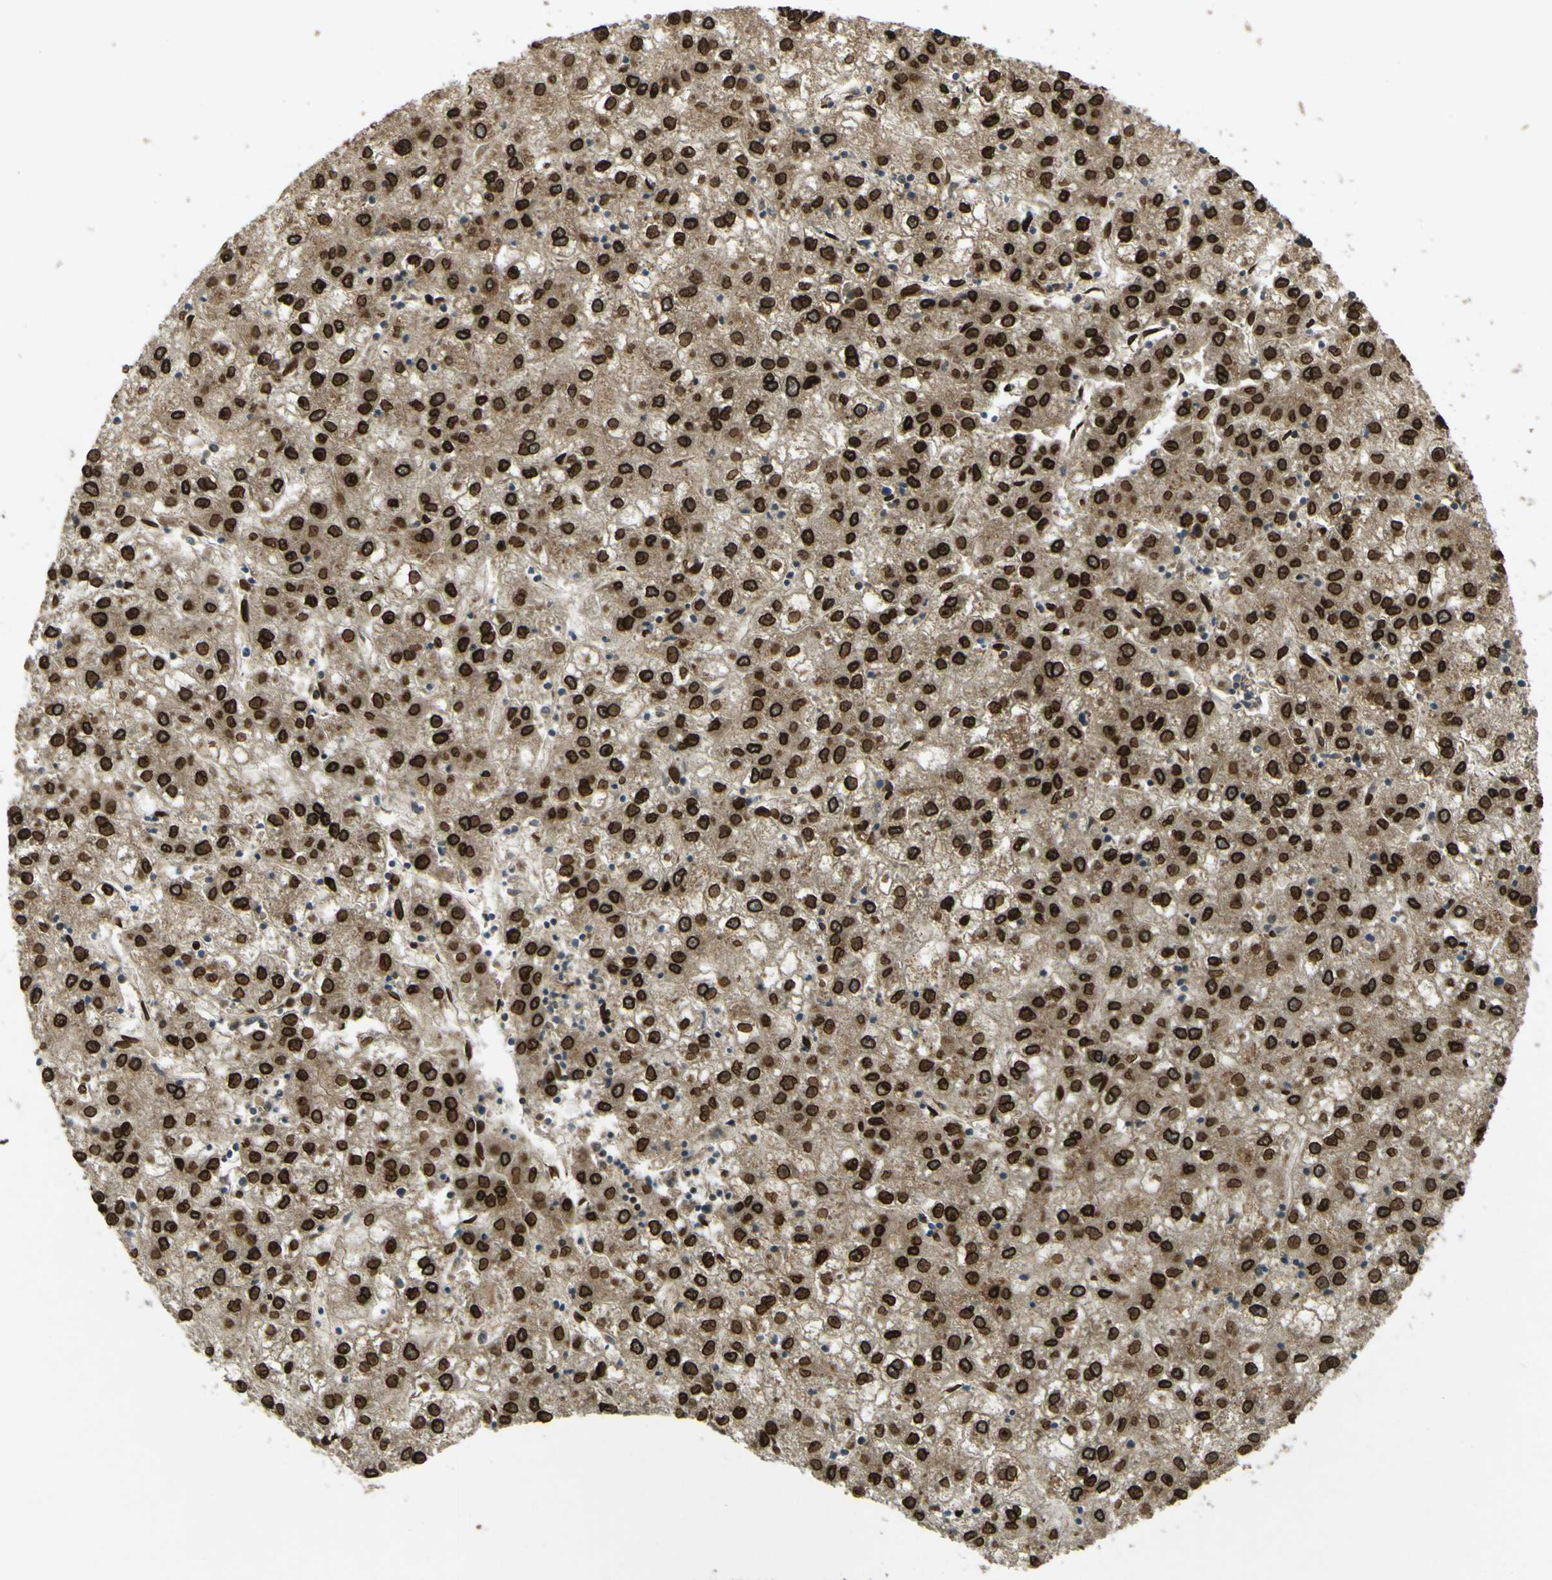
{"staining": {"intensity": "strong", "quantity": ">75%", "location": "cytoplasmic/membranous,nuclear"}, "tissue": "liver cancer", "cell_type": "Tumor cells", "image_type": "cancer", "snomed": [{"axis": "morphology", "description": "Carcinoma, Hepatocellular, NOS"}, {"axis": "topography", "description": "Liver"}], "caption": "Protein expression analysis of liver hepatocellular carcinoma demonstrates strong cytoplasmic/membranous and nuclear expression in approximately >75% of tumor cells.", "gene": "GALNT1", "patient": {"sex": "male", "age": 72}}